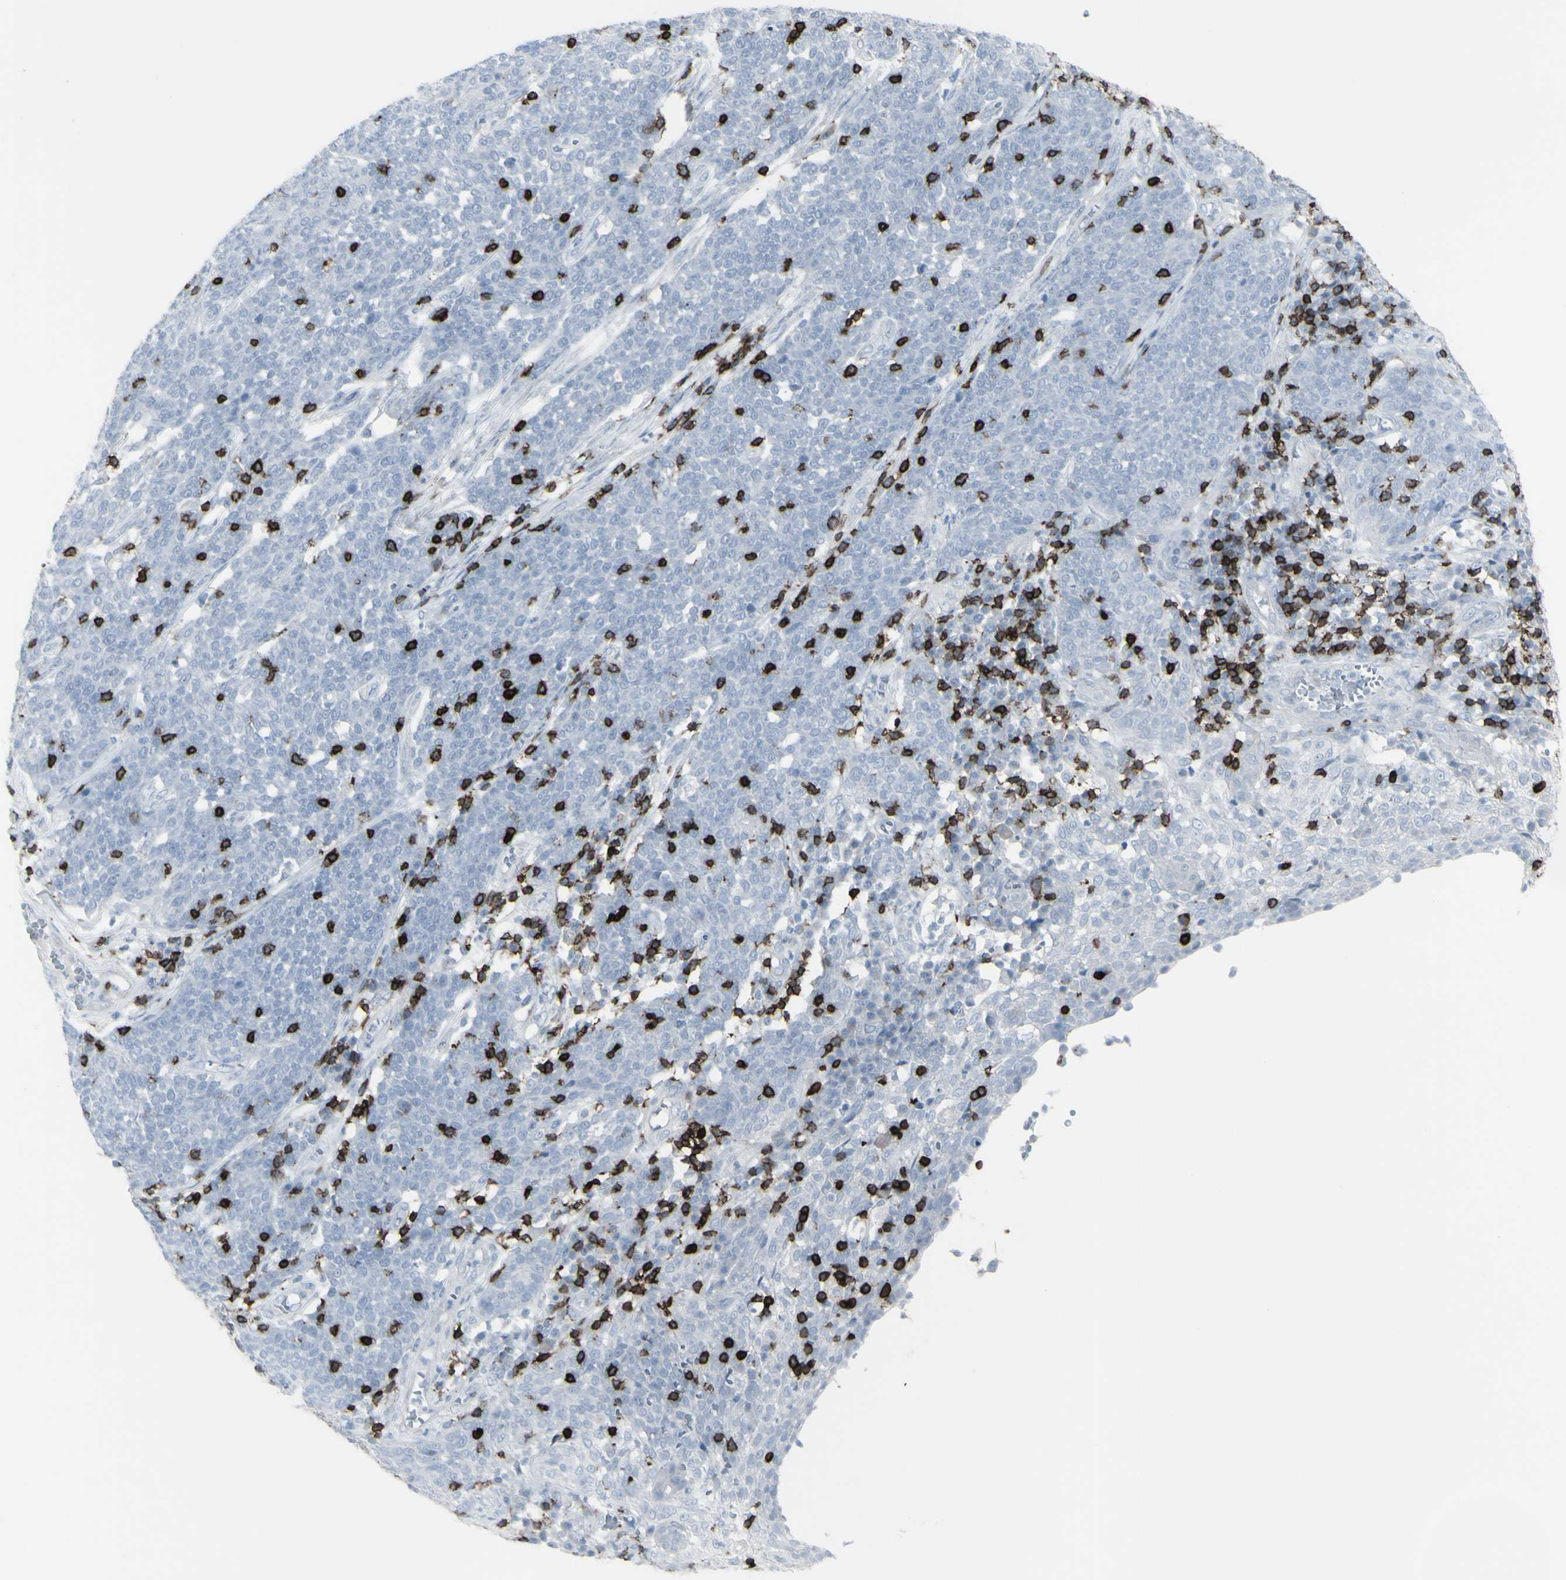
{"staining": {"intensity": "negative", "quantity": "none", "location": "none"}, "tissue": "cervical cancer", "cell_type": "Tumor cells", "image_type": "cancer", "snomed": [{"axis": "morphology", "description": "Squamous cell carcinoma, NOS"}, {"axis": "topography", "description": "Cervix"}], "caption": "An image of cervical cancer stained for a protein demonstrates no brown staining in tumor cells.", "gene": "CD247", "patient": {"sex": "female", "age": 34}}